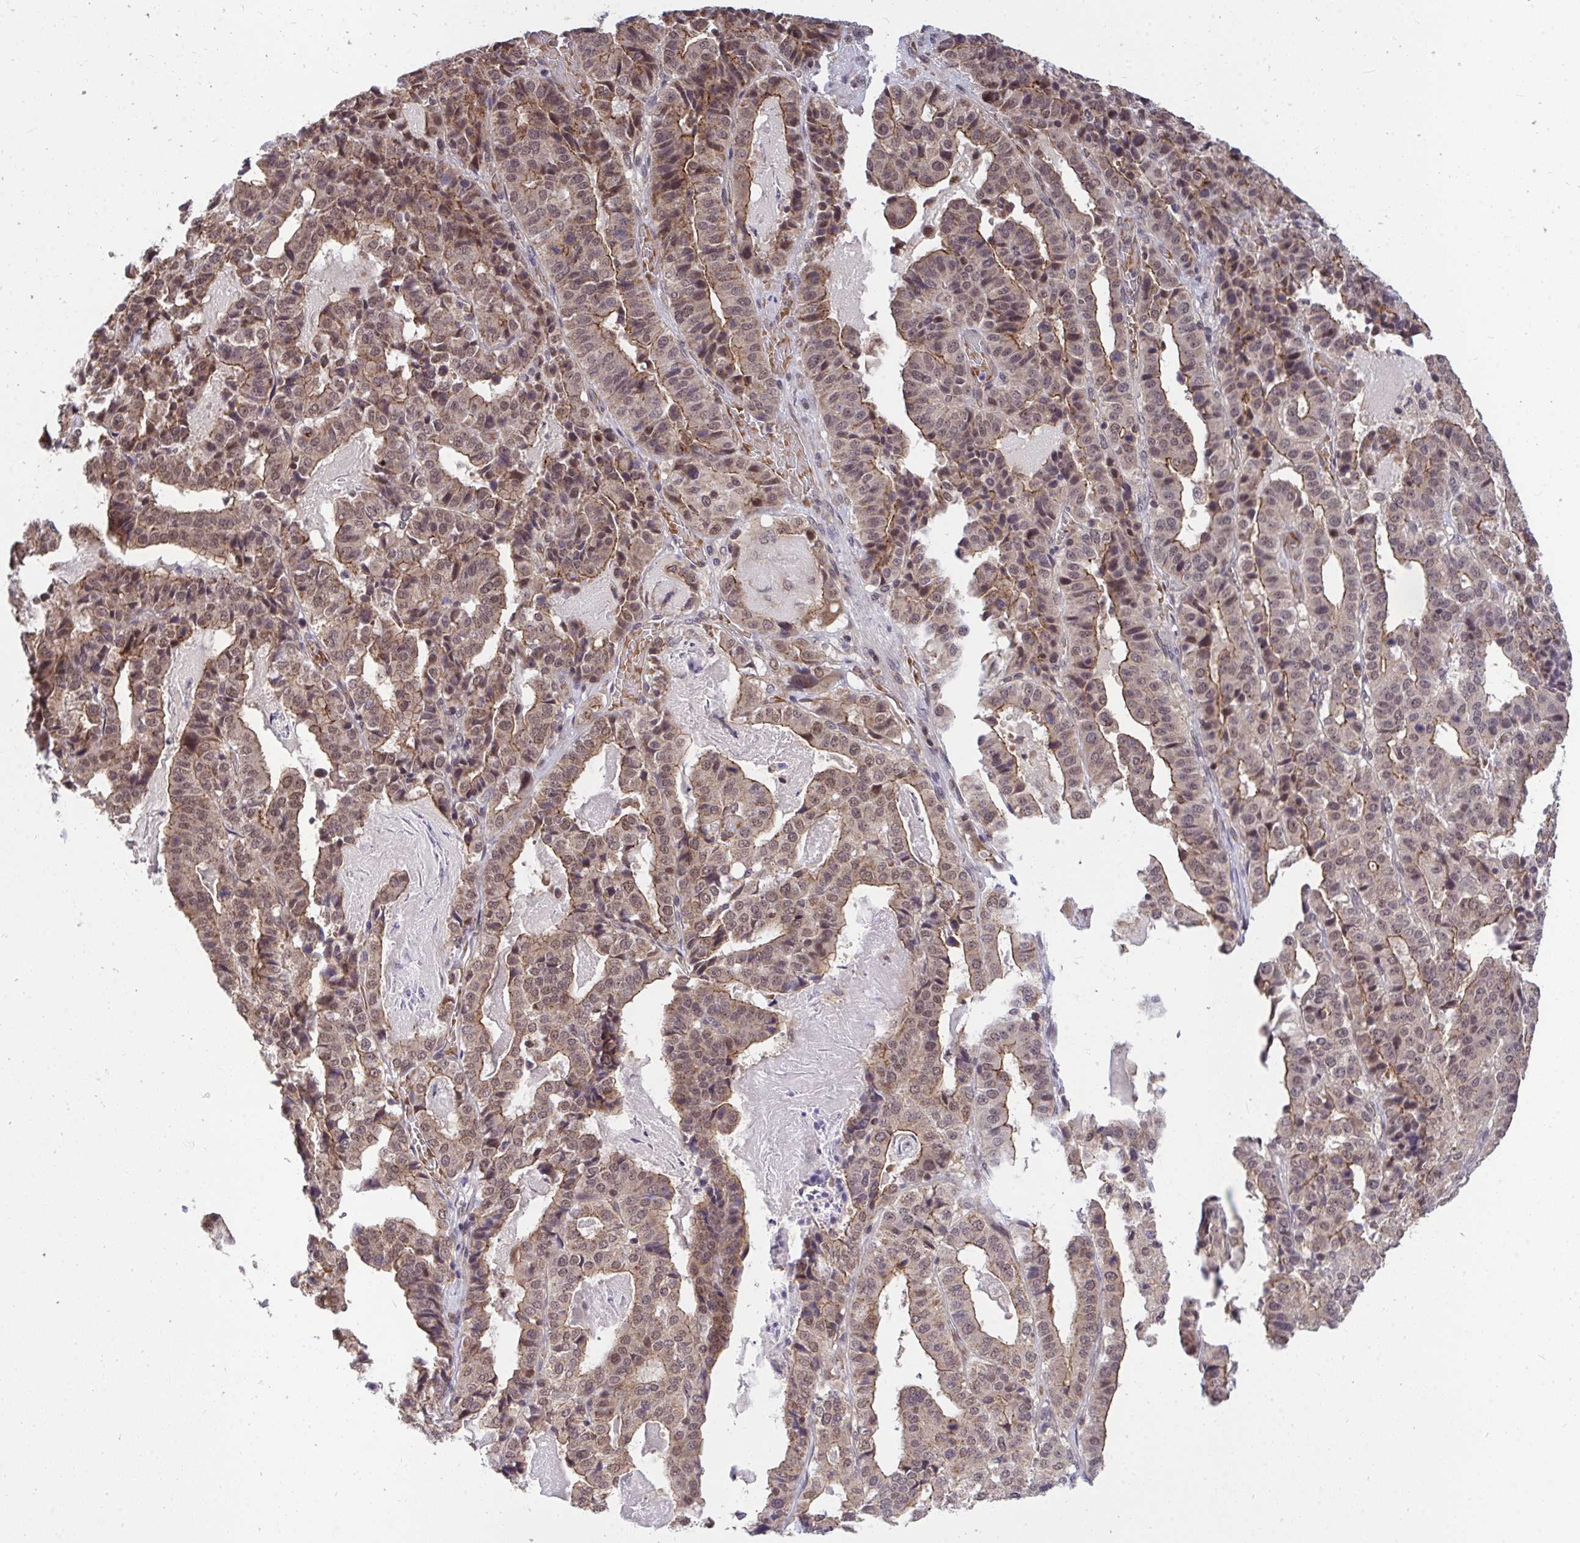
{"staining": {"intensity": "moderate", "quantity": ">75%", "location": "cytoplasmic/membranous,nuclear"}, "tissue": "stomach cancer", "cell_type": "Tumor cells", "image_type": "cancer", "snomed": [{"axis": "morphology", "description": "Adenocarcinoma, NOS"}, {"axis": "topography", "description": "Stomach"}], "caption": "Adenocarcinoma (stomach) stained with a protein marker demonstrates moderate staining in tumor cells.", "gene": "PPP1CA", "patient": {"sex": "male", "age": 48}}